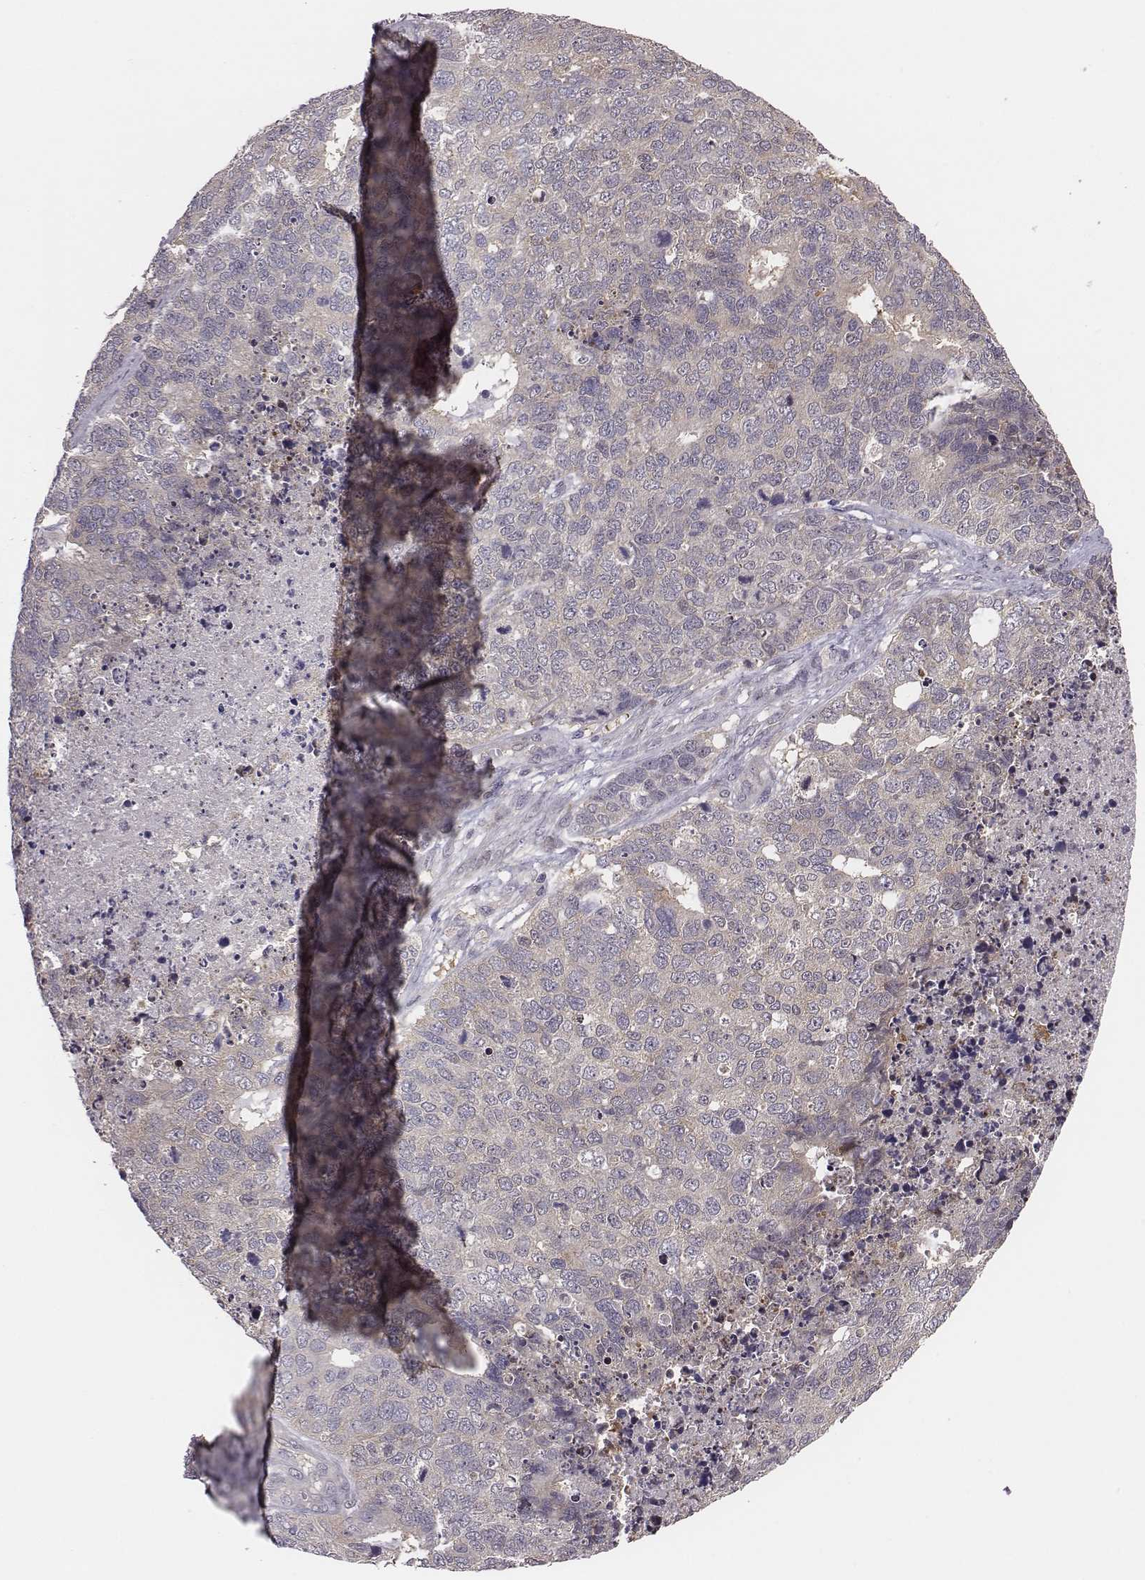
{"staining": {"intensity": "weak", "quantity": ">75%", "location": "cytoplasmic/membranous"}, "tissue": "cervical cancer", "cell_type": "Tumor cells", "image_type": "cancer", "snomed": [{"axis": "morphology", "description": "Squamous cell carcinoma, NOS"}, {"axis": "topography", "description": "Cervix"}], "caption": "IHC of cervical cancer (squamous cell carcinoma) shows low levels of weak cytoplasmic/membranous expression in approximately >75% of tumor cells.", "gene": "SMURF2", "patient": {"sex": "female", "age": 63}}